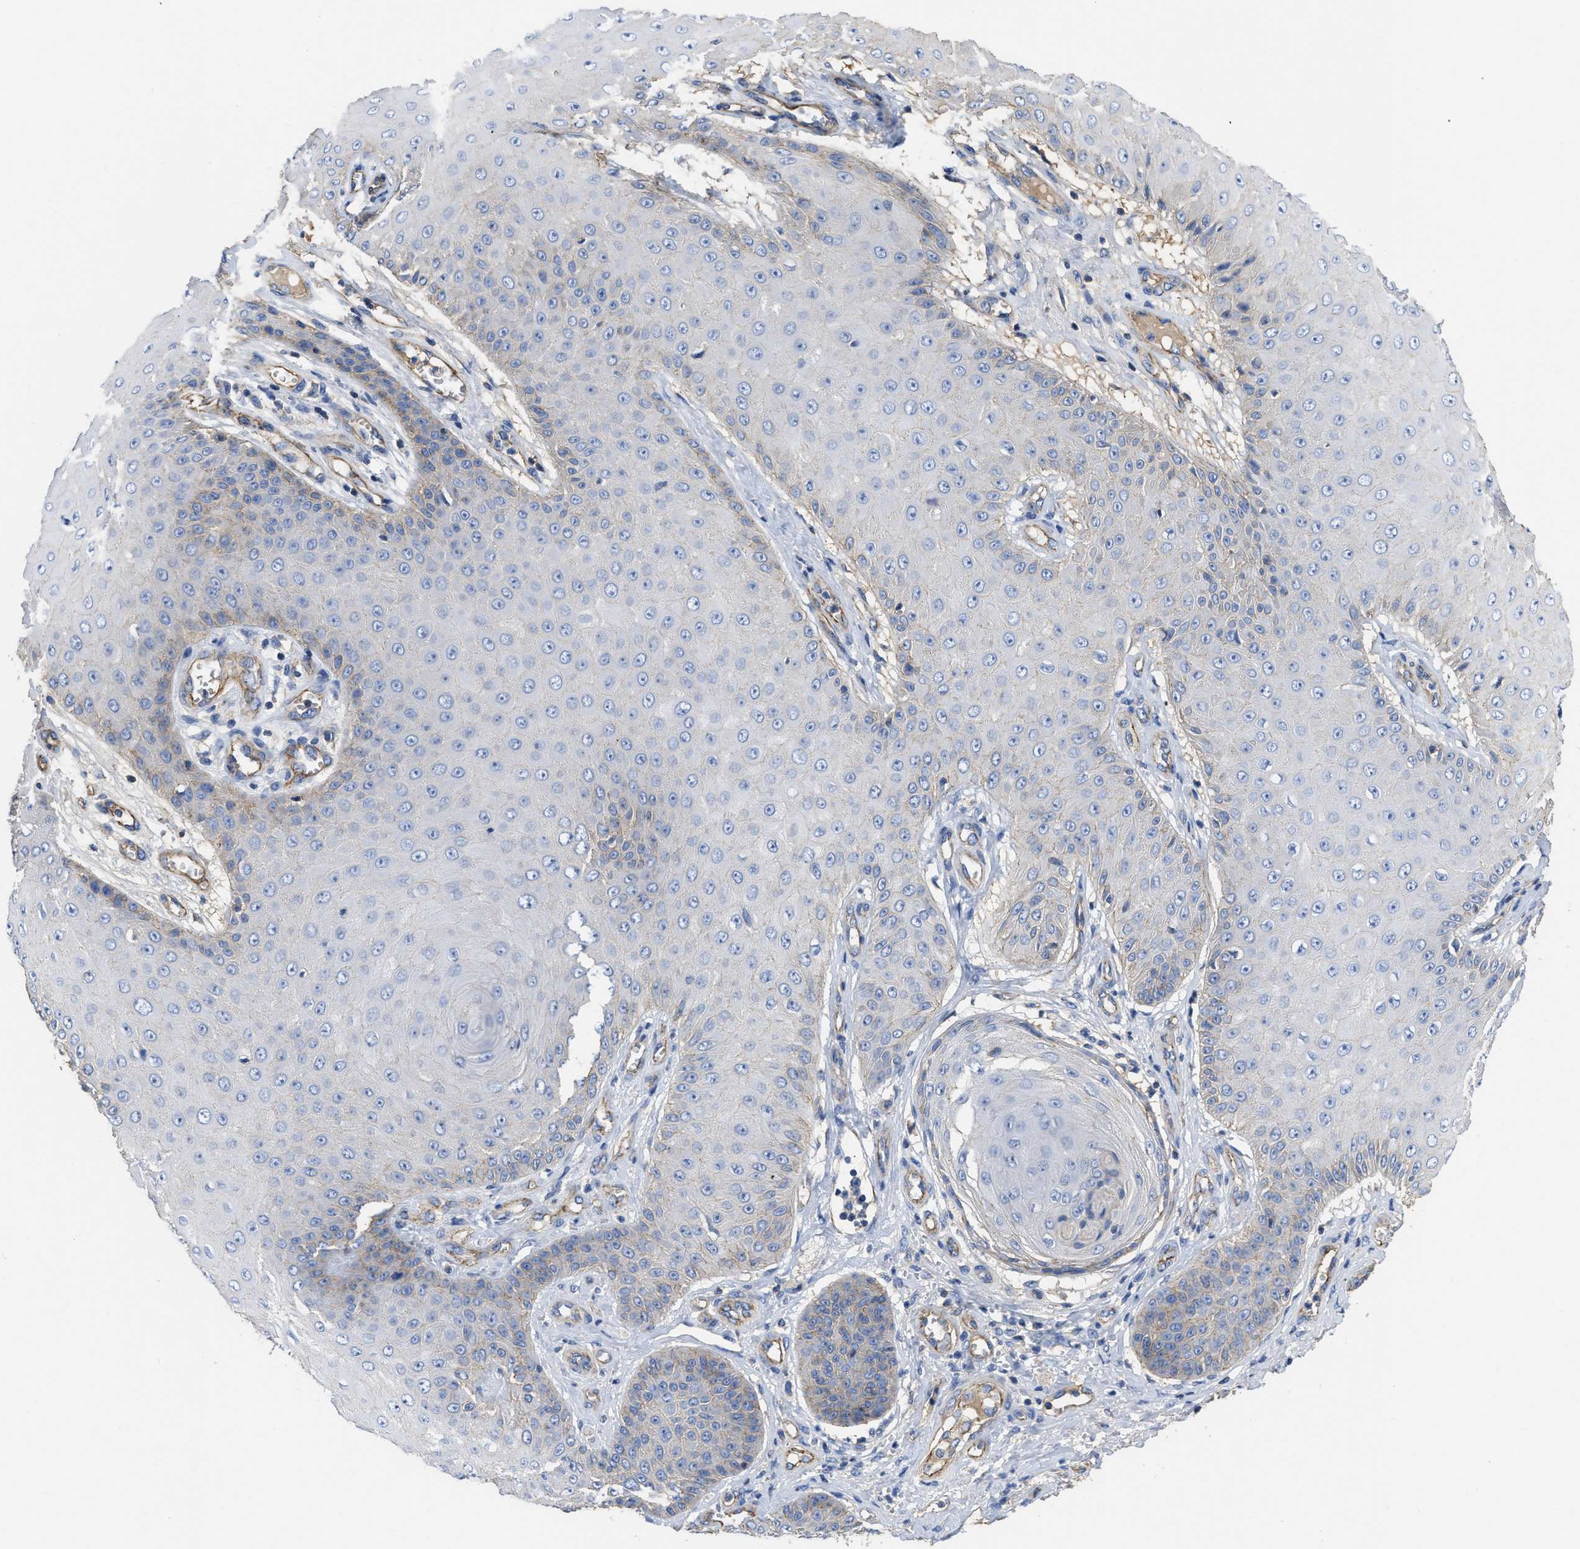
{"staining": {"intensity": "negative", "quantity": "none", "location": "none"}, "tissue": "skin cancer", "cell_type": "Tumor cells", "image_type": "cancer", "snomed": [{"axis": "morphology", "description": "Squamous cell carcinoma, NOS"}, {"axis": "topography", "description": "Skin"}], "caption": "Skin cancer (squamous cell carcinoma) was stained to show a protein in brown. There is no significant expression in tumor cells. (DAB (3,3'-diaminobenzidine) IHC with hematoxylin counter stain).", "gene": "USP4", "patient": {"sex": "male", "age": 74}}